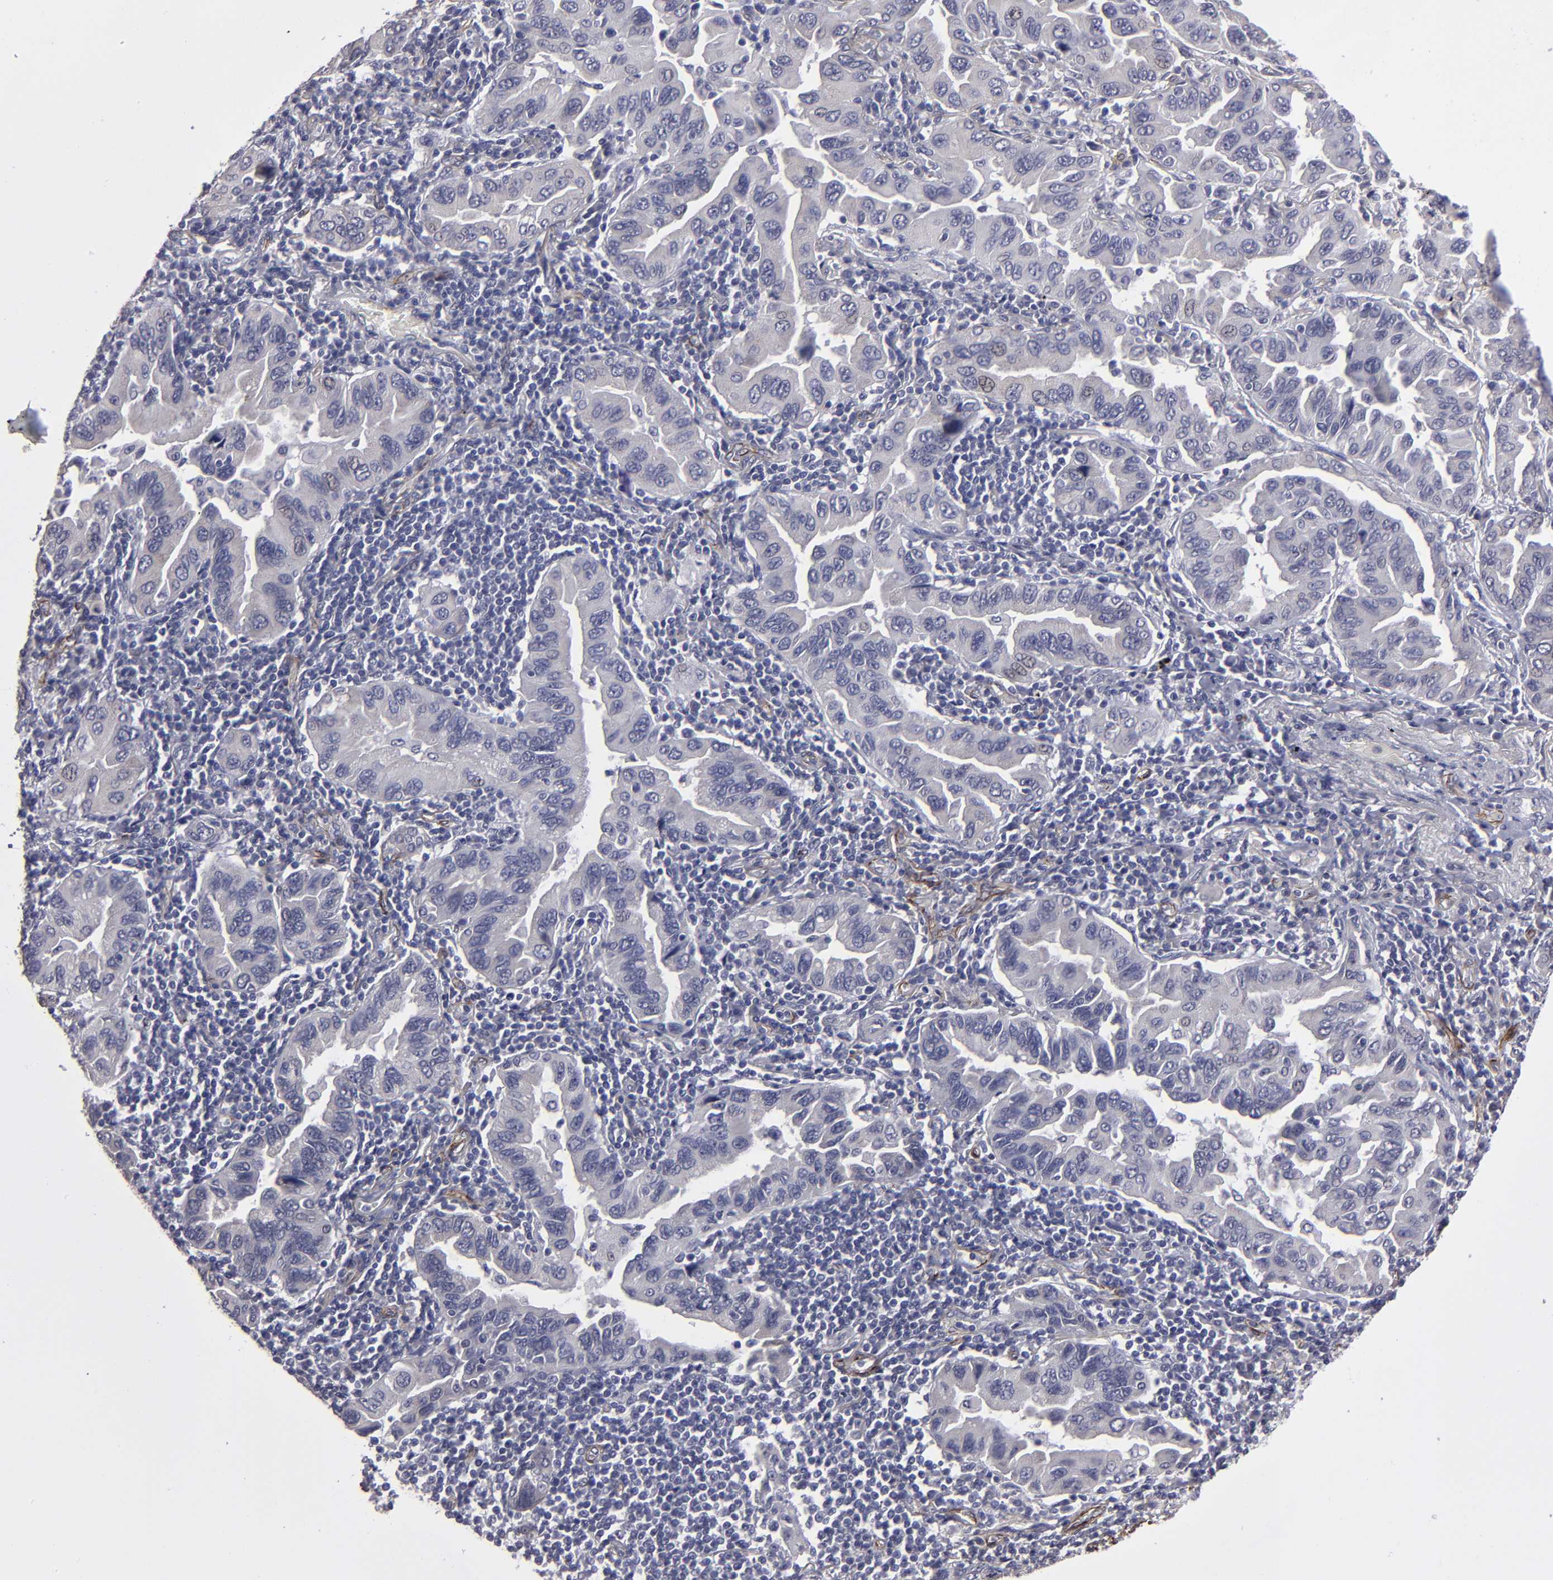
{"staining": {"intensity": "negative", "quantity": "none", "location": "none"}, "tissue": "lung cancer", "cell_type": "Tumor cells", "image_type": "cancer", "snomed": [{"axis": "morphology", "description": "Adenocarcinoma, NOS"}, {"axis": "topography", "description": "Lung"}], "caption": "Micrograph shows no significant protein staining in tumor cells of adenocarcinoma (lung).", "gene": "ZNF175", "patient": {"sex": "female", "age": 65}}